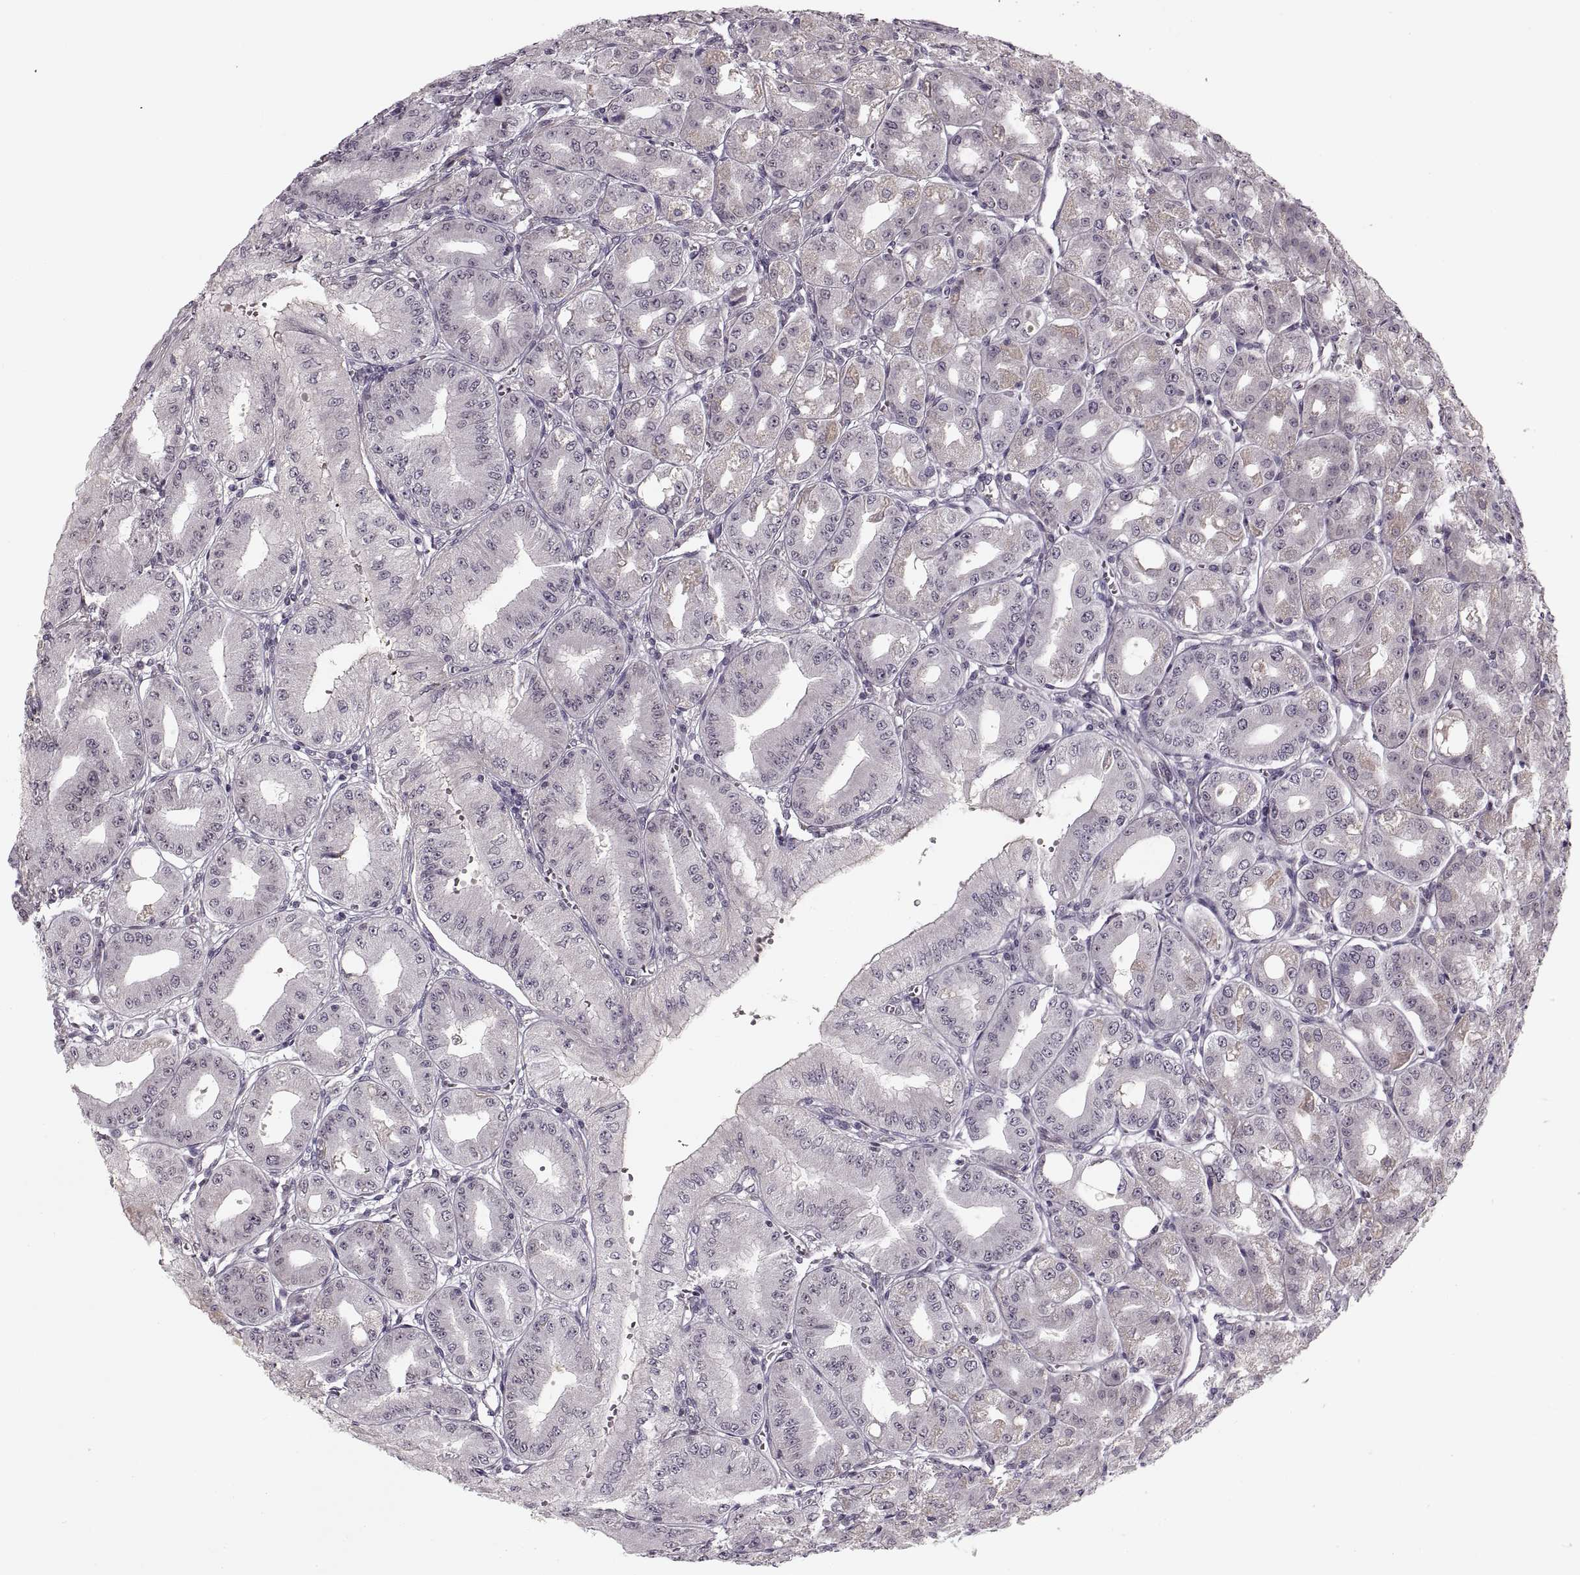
{"staining": {"intensity": "weak", "quantity": "<25%", "location": "cytoplasmic/membranous"}, "tissue": "stomach", "cell_type": "Glandular cells", "image_type": "normal", "snomed": [{"axis": "morphology", "description": "Normal tissue, NOS"}, {"axis": "topography", "description": "Stomach, lower"}], "caption": "Glandular cells are negative for brown protein staining in normal stomach. Nuclei are stained in blue.", "gene": "ASIC3", "patient": {"sex": "male", "age": 71}}